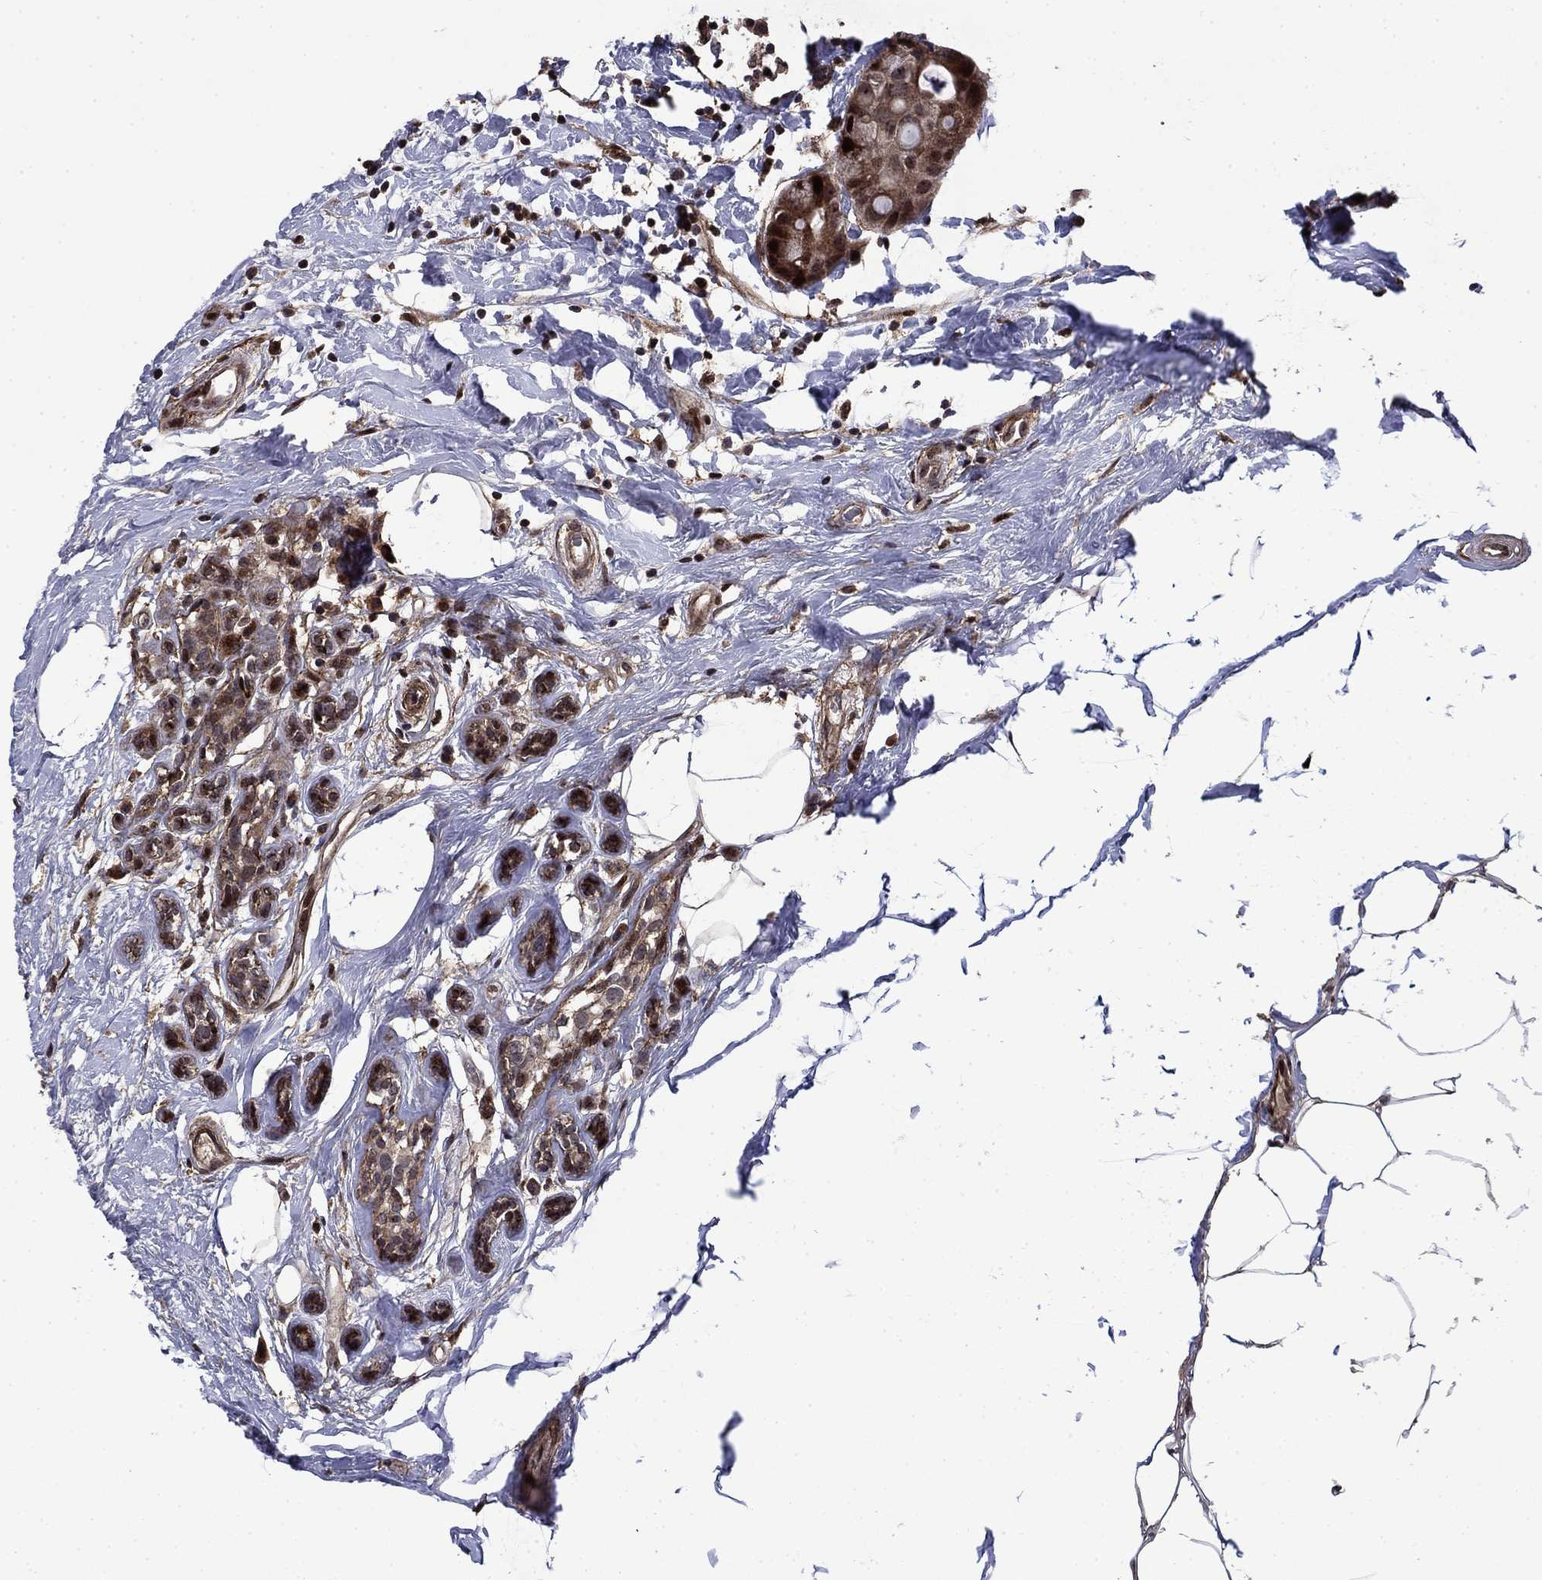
{"staining": {"intensity": "strong", "quantity": "25%-75%", "location": "cytoplasmic/membranous,nuclear"}, "tissue": "breast cancer", "cell_type": "Tumor cells", "image_type": "cancer", "snomed": [{"axis": "morphology", "description": "Duct carcinoma"}, {"axis": "topography", "description": "Breast"}], "caption": "Breast cancer (infiltrating ductal carcinoma) was stained to show a protein in brown. There is high levels of strong cytoplasmic/membranous and nuclear staining in approximately 25%-75% of tumor cells.", "gene": "AGTPBP1", "patient": {"sex": "female", "age": 45}}